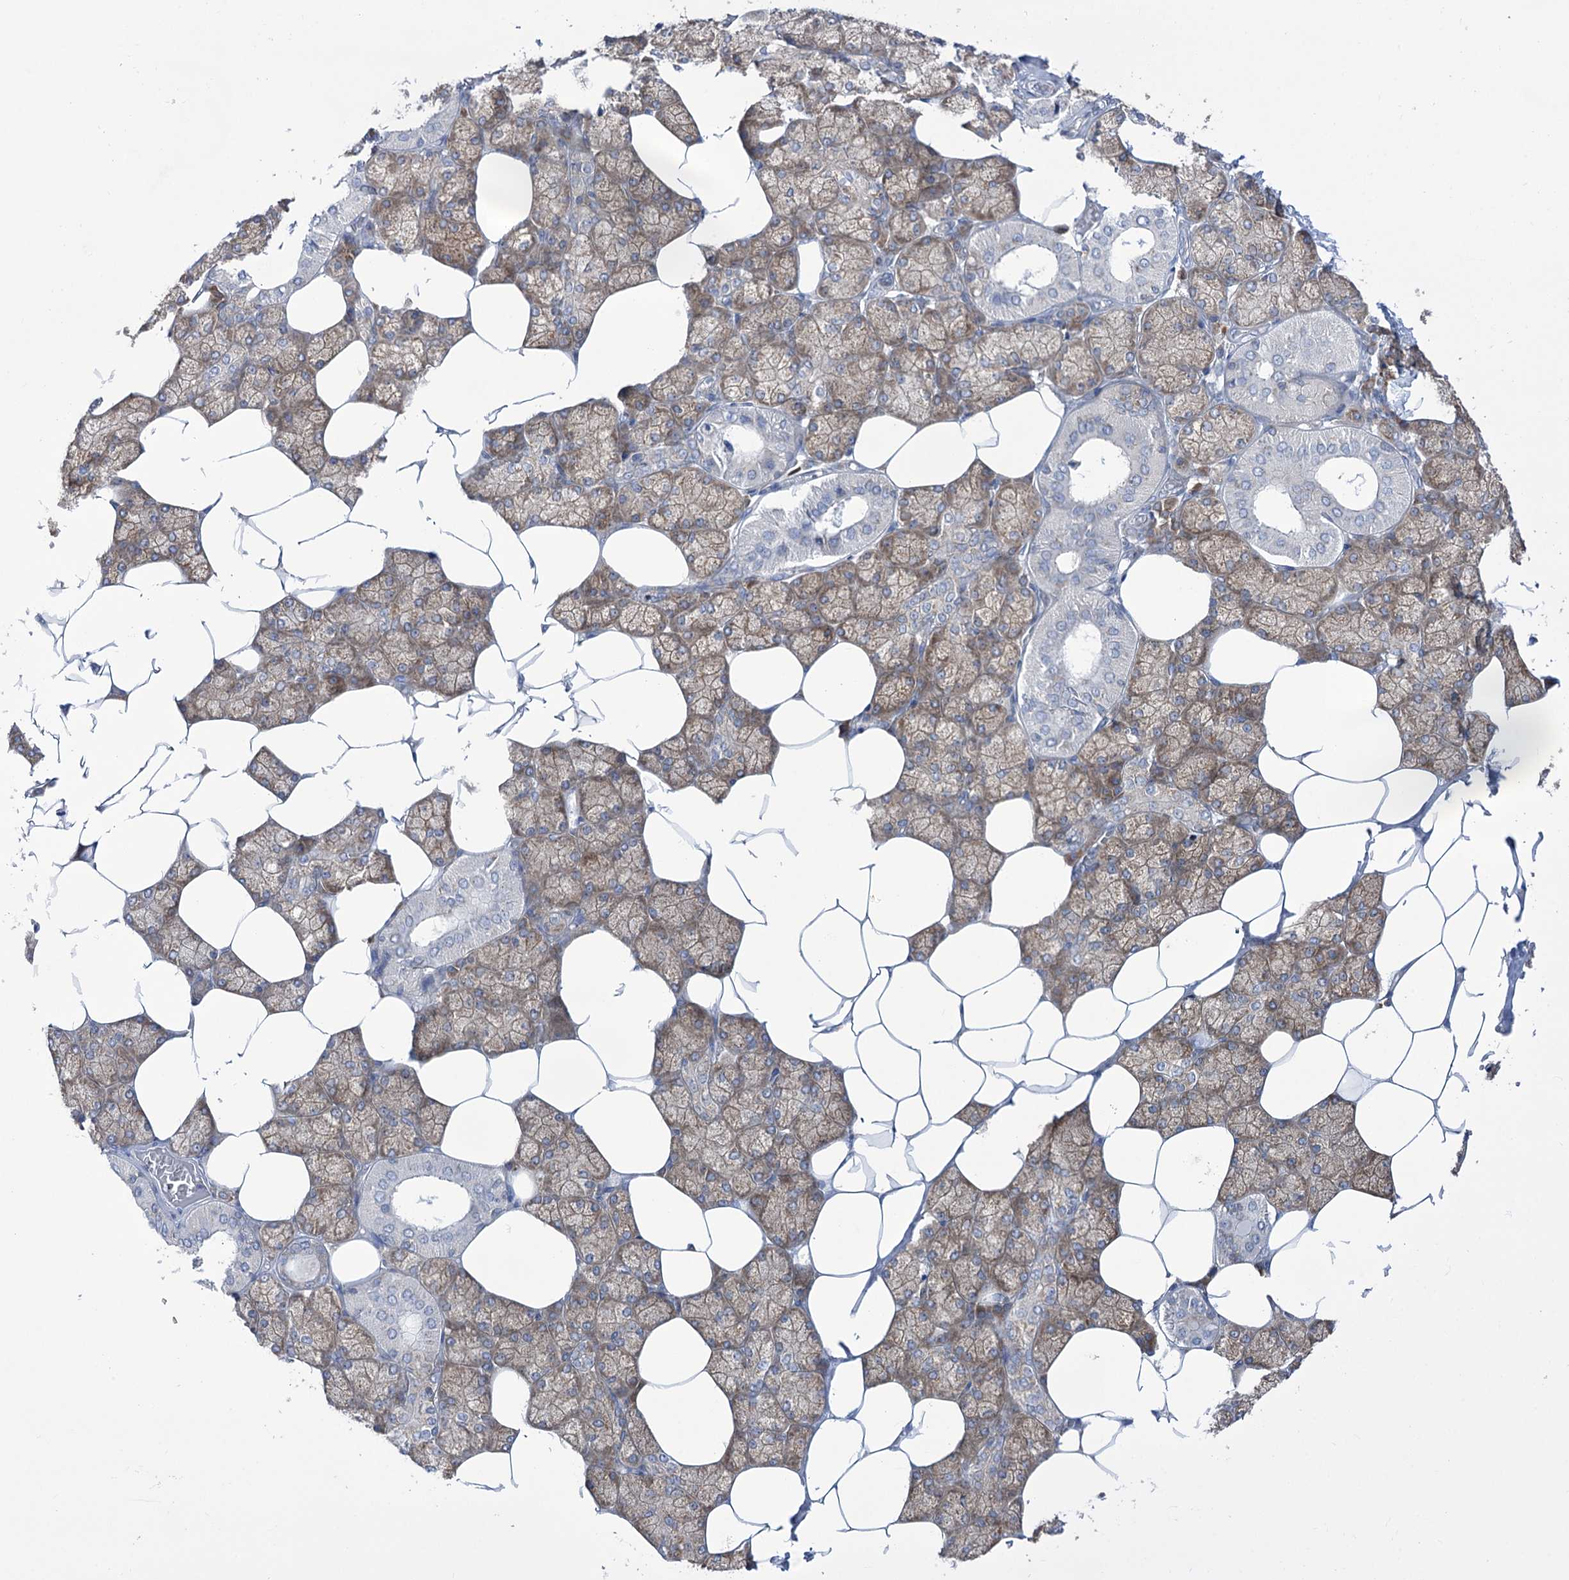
{"staining": {"intensity": "moderate", "quantity": ">75%", "location": "cytoplasmic/membranous"}, "tissue": "salivary gland", "cell_type": "Glandular cells", "image_type": "normal", "snomed": [{"axis": "morphology", "description": "Normal tissue, NOS"}, {"axis": "topography", "description": "Salivary gland"}], "caption": "Glandular cells show medium levels of moderate cytoplasmic/membranous expression in approximately >75% of cells in unremarkable salivary gland.", "gene": "ZNF622", "patient": {"sex": "male", "age": 62}}